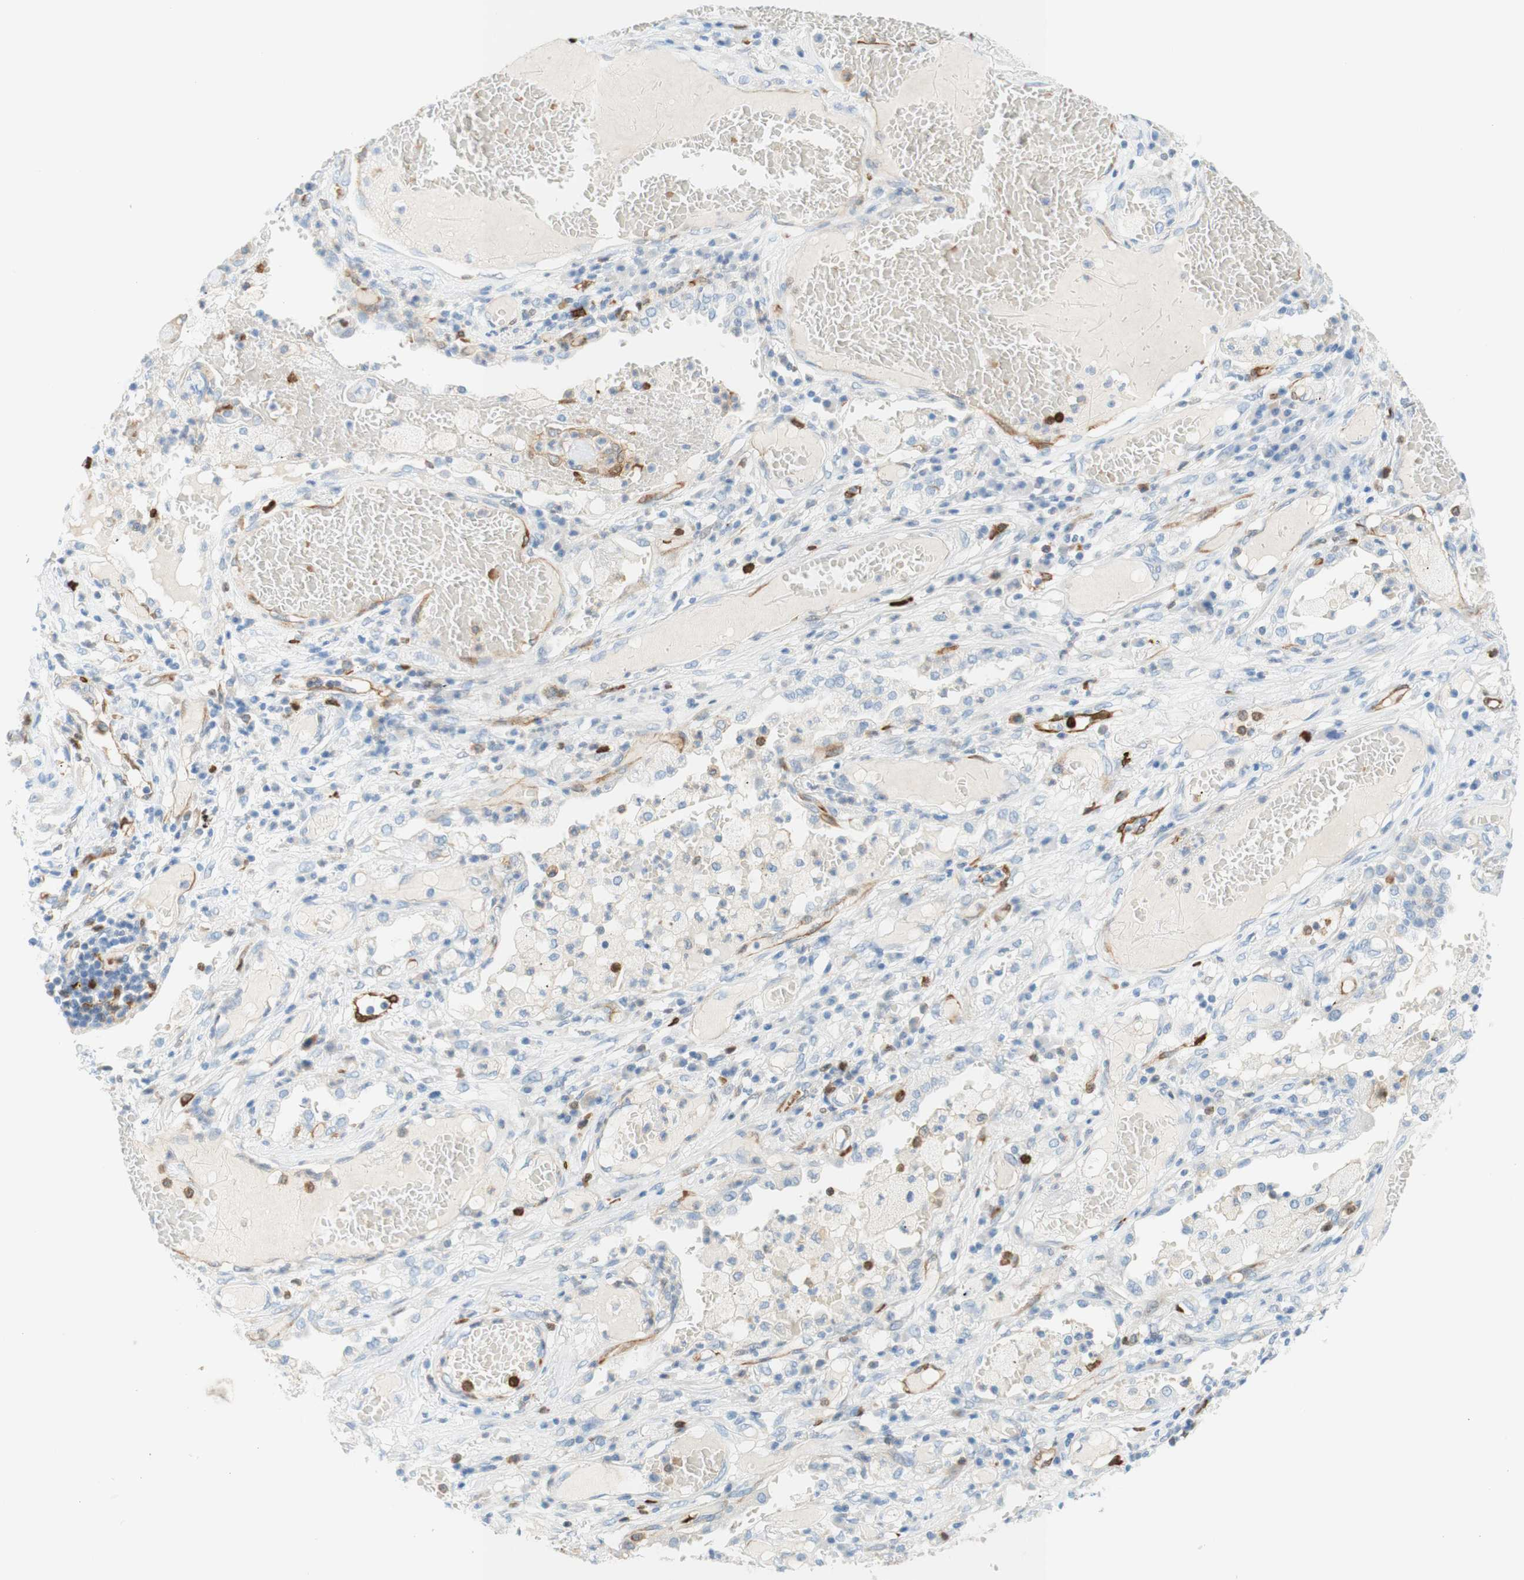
{"staining": {"intensity": "weak", "quantity": "<25%", "location": "cytoplasmic/membranous"}, "tissue": "lung cancer", "cell_type": "Tumor cells", "image_type": "cancer", "snomed": [{"axis": "morphology", "description": "Squamous cell carcinoma, NOS"}, {"axis": "topography", "description": "Lung"}], "caption": "Immunohistochemistry of human lung squamous cell carcinoma reveals no positivity in tumor cells. The staining is performed using DAB brown chromogen with nuclei counter-stained in using hematoxylin.", "gene": "STMN1", "patient": {"sex": "male", "age": 71}}